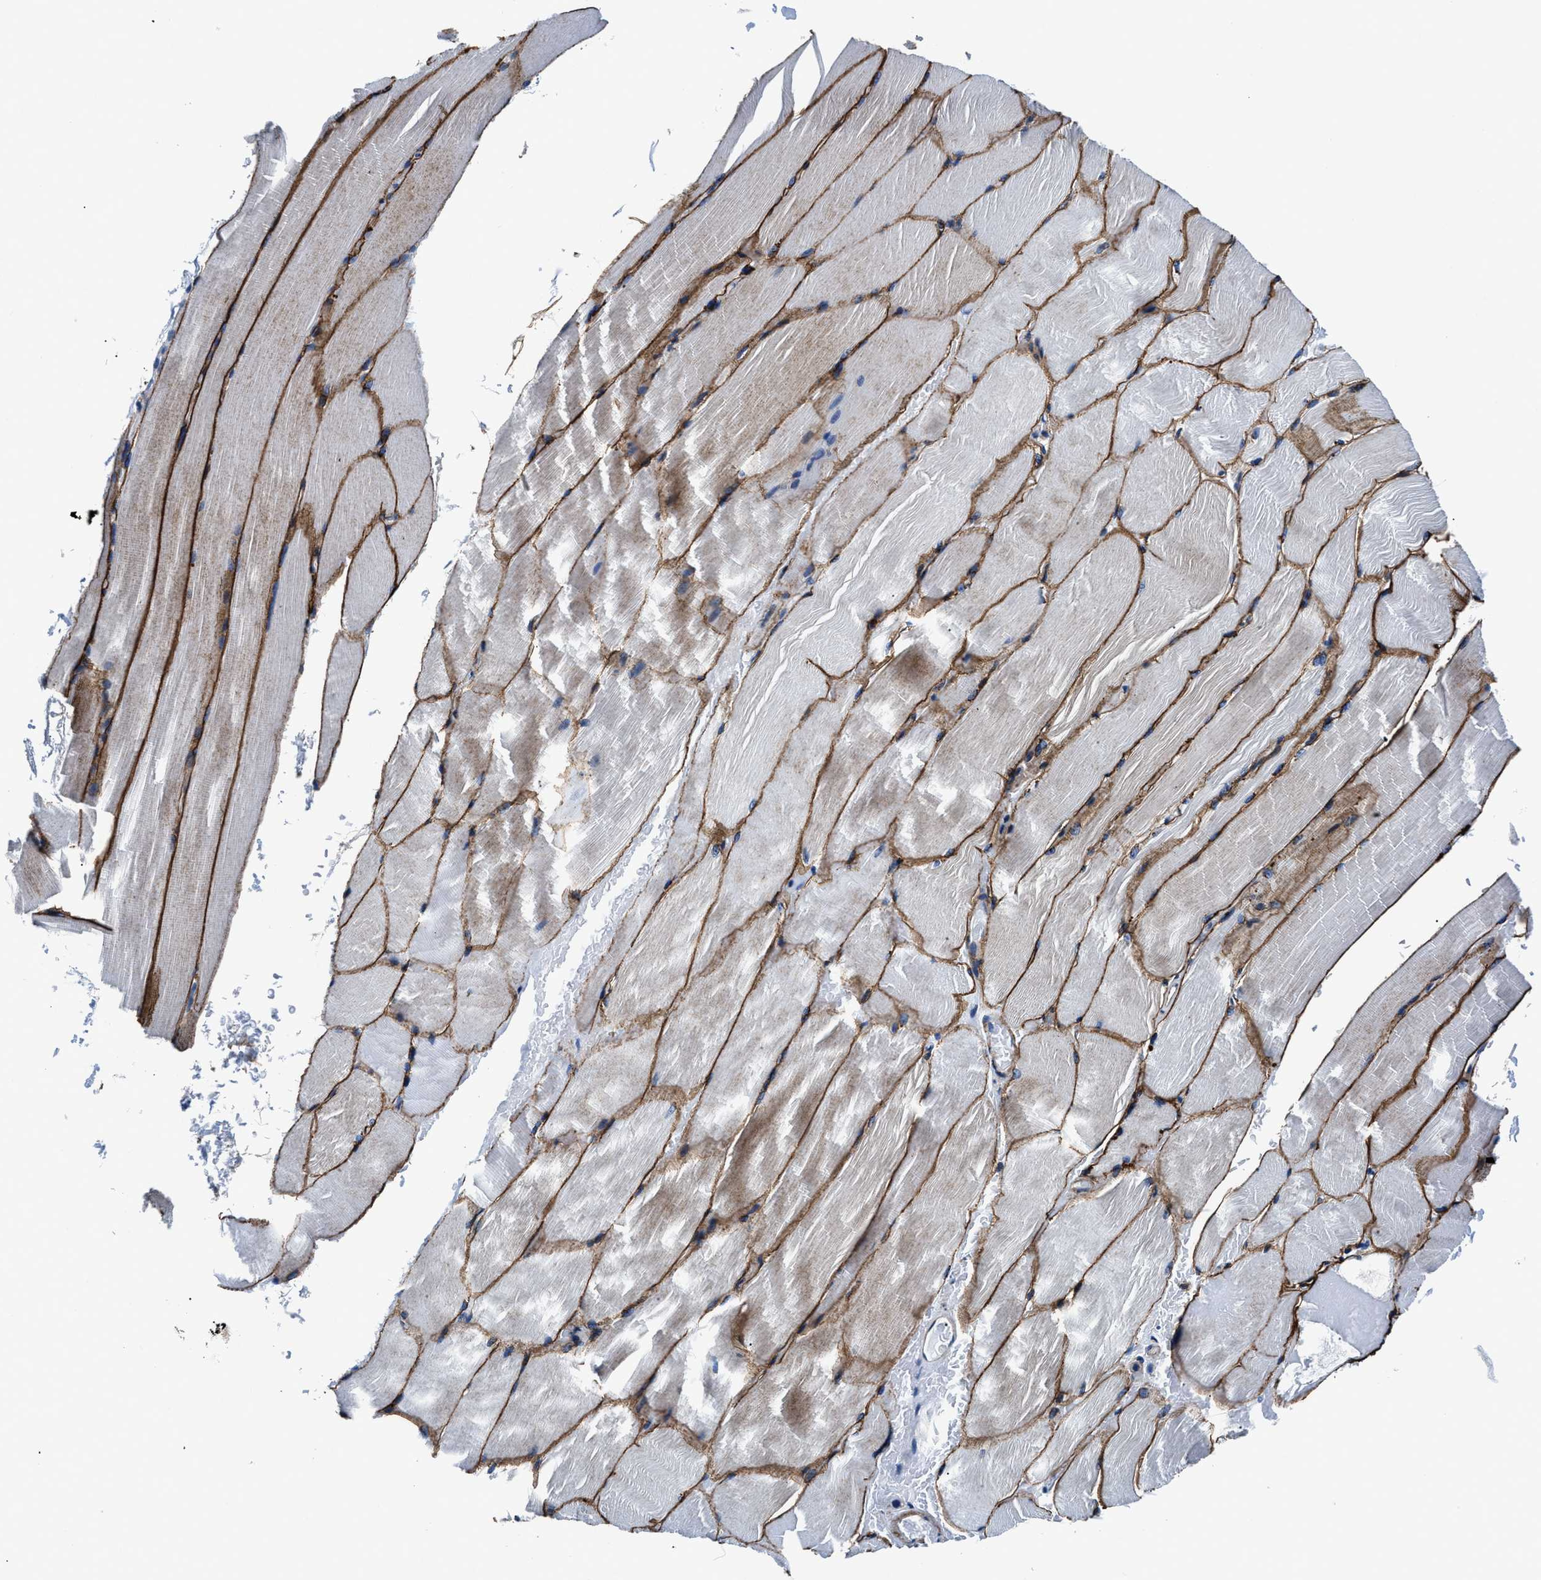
{"staining": {"intensity": "moderate", "quantity": ">75%", "location": "cytoplasmic/membranous"}, "tissue": "skeletal muscle", "cell_type": "Myocytes", "image_type": "normal", "snomed": [{"axis": "morphology", "description": "Normal tissue, NOS"}, {"axis": "topography", "description": "Skeletal muscle"}, {"axis": "topography", "description": "Parathyroid gland"}], "caption": "A medium amount of moderate cytoplasmic/membranous positivity is present in about >75% of myocytes in unremarkable skeletal muscle.", "gene": "DAG1", "patient": {"sex": "female", "age": 37}}